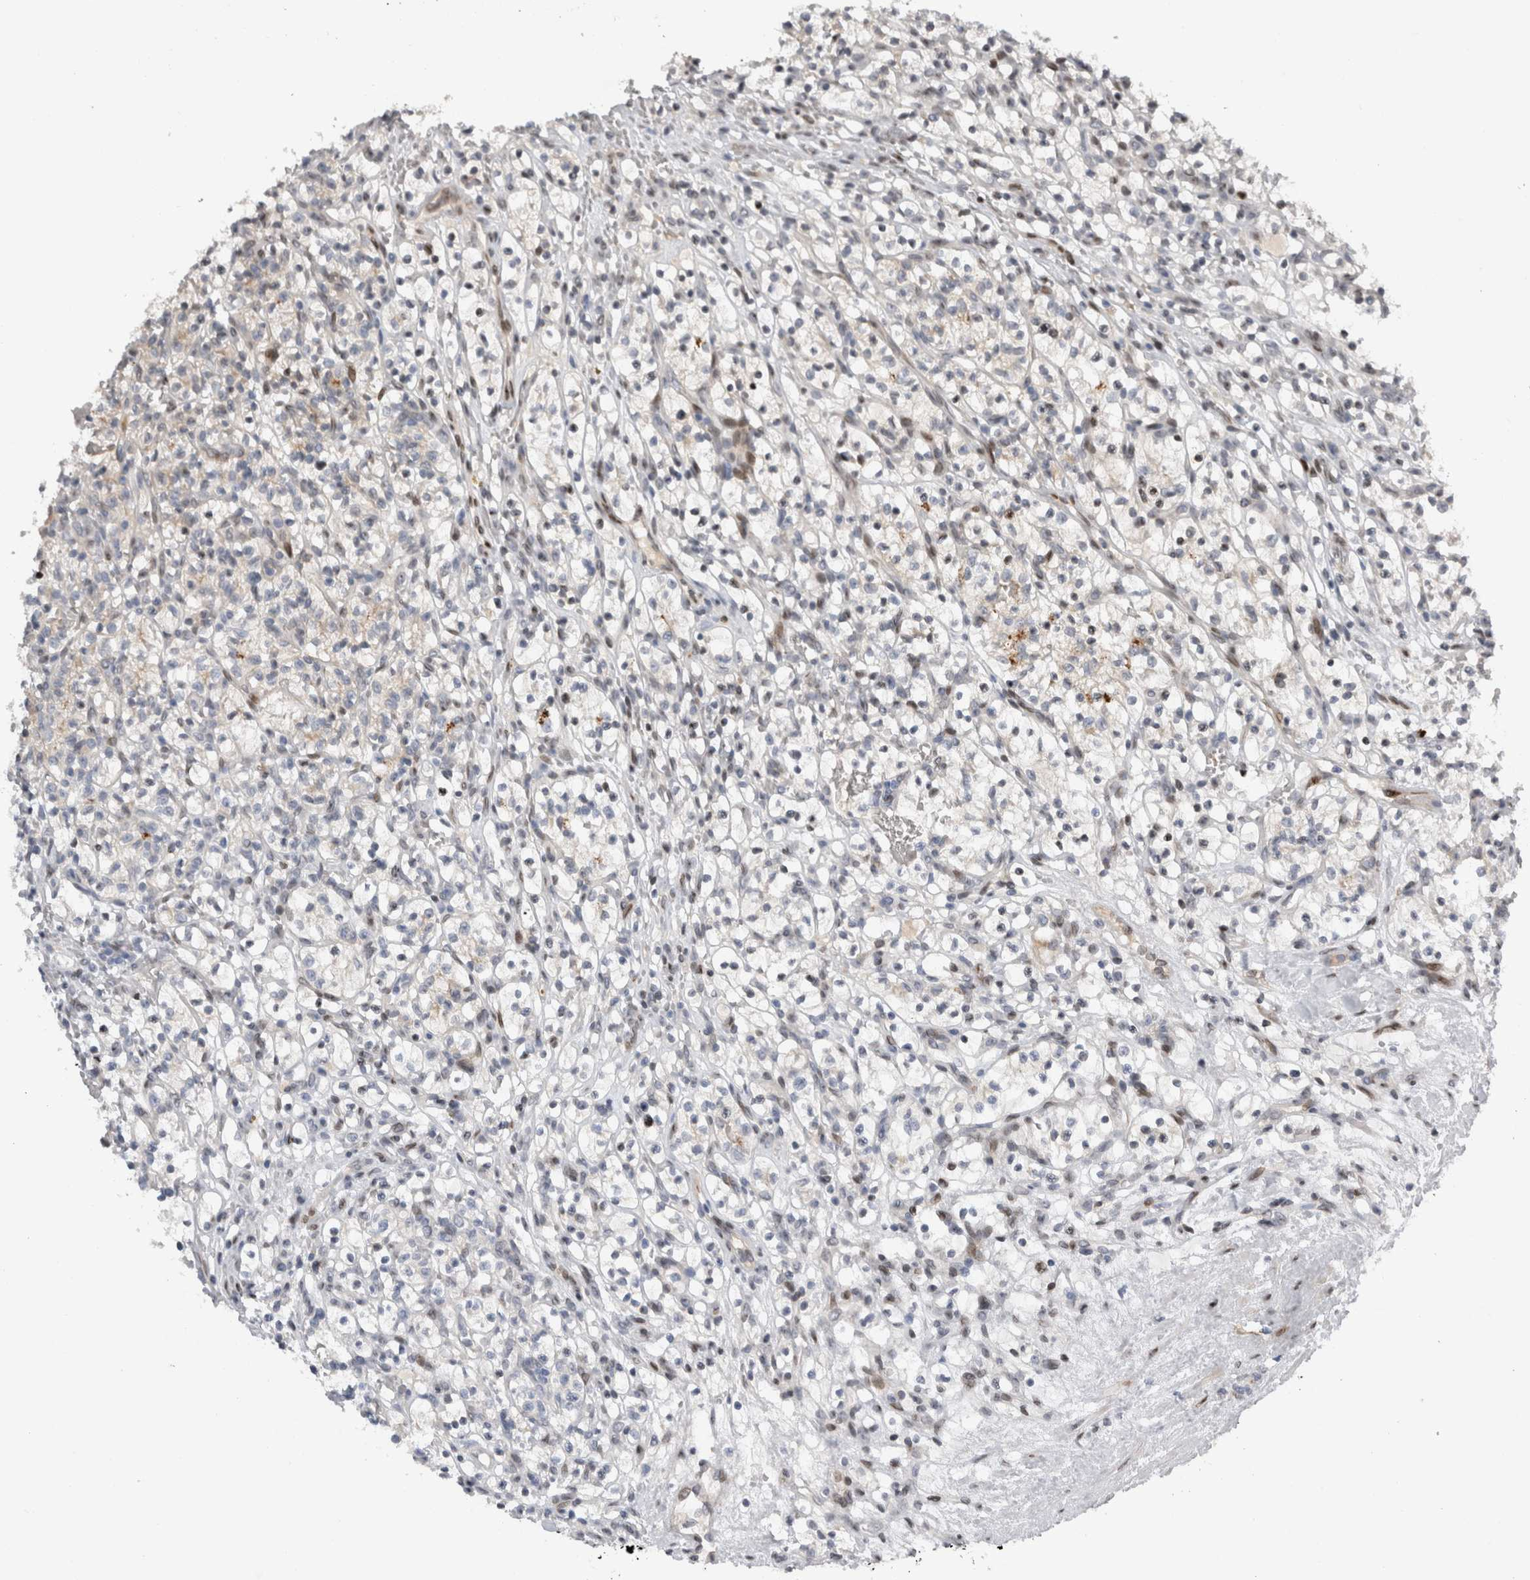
{"staining": {"intensity": "negative", "quantity": "none", "location": "none"}, "tissue": "renal cancer", "cell_type": "Tumor cells", "image_type": "cancer", "snomed": [{"axis": "morphology", "description": "Adenocarcinoma, NOS"}, {"axis": "topography", "description": "Kidney"}], "caption": "Immunohistochemistry (IHC) of renal adenocarcinoma demonstrates no positivity in tumor cells.", "gene": "DMTN", "patient": {"sex": "female", "age": 57}}